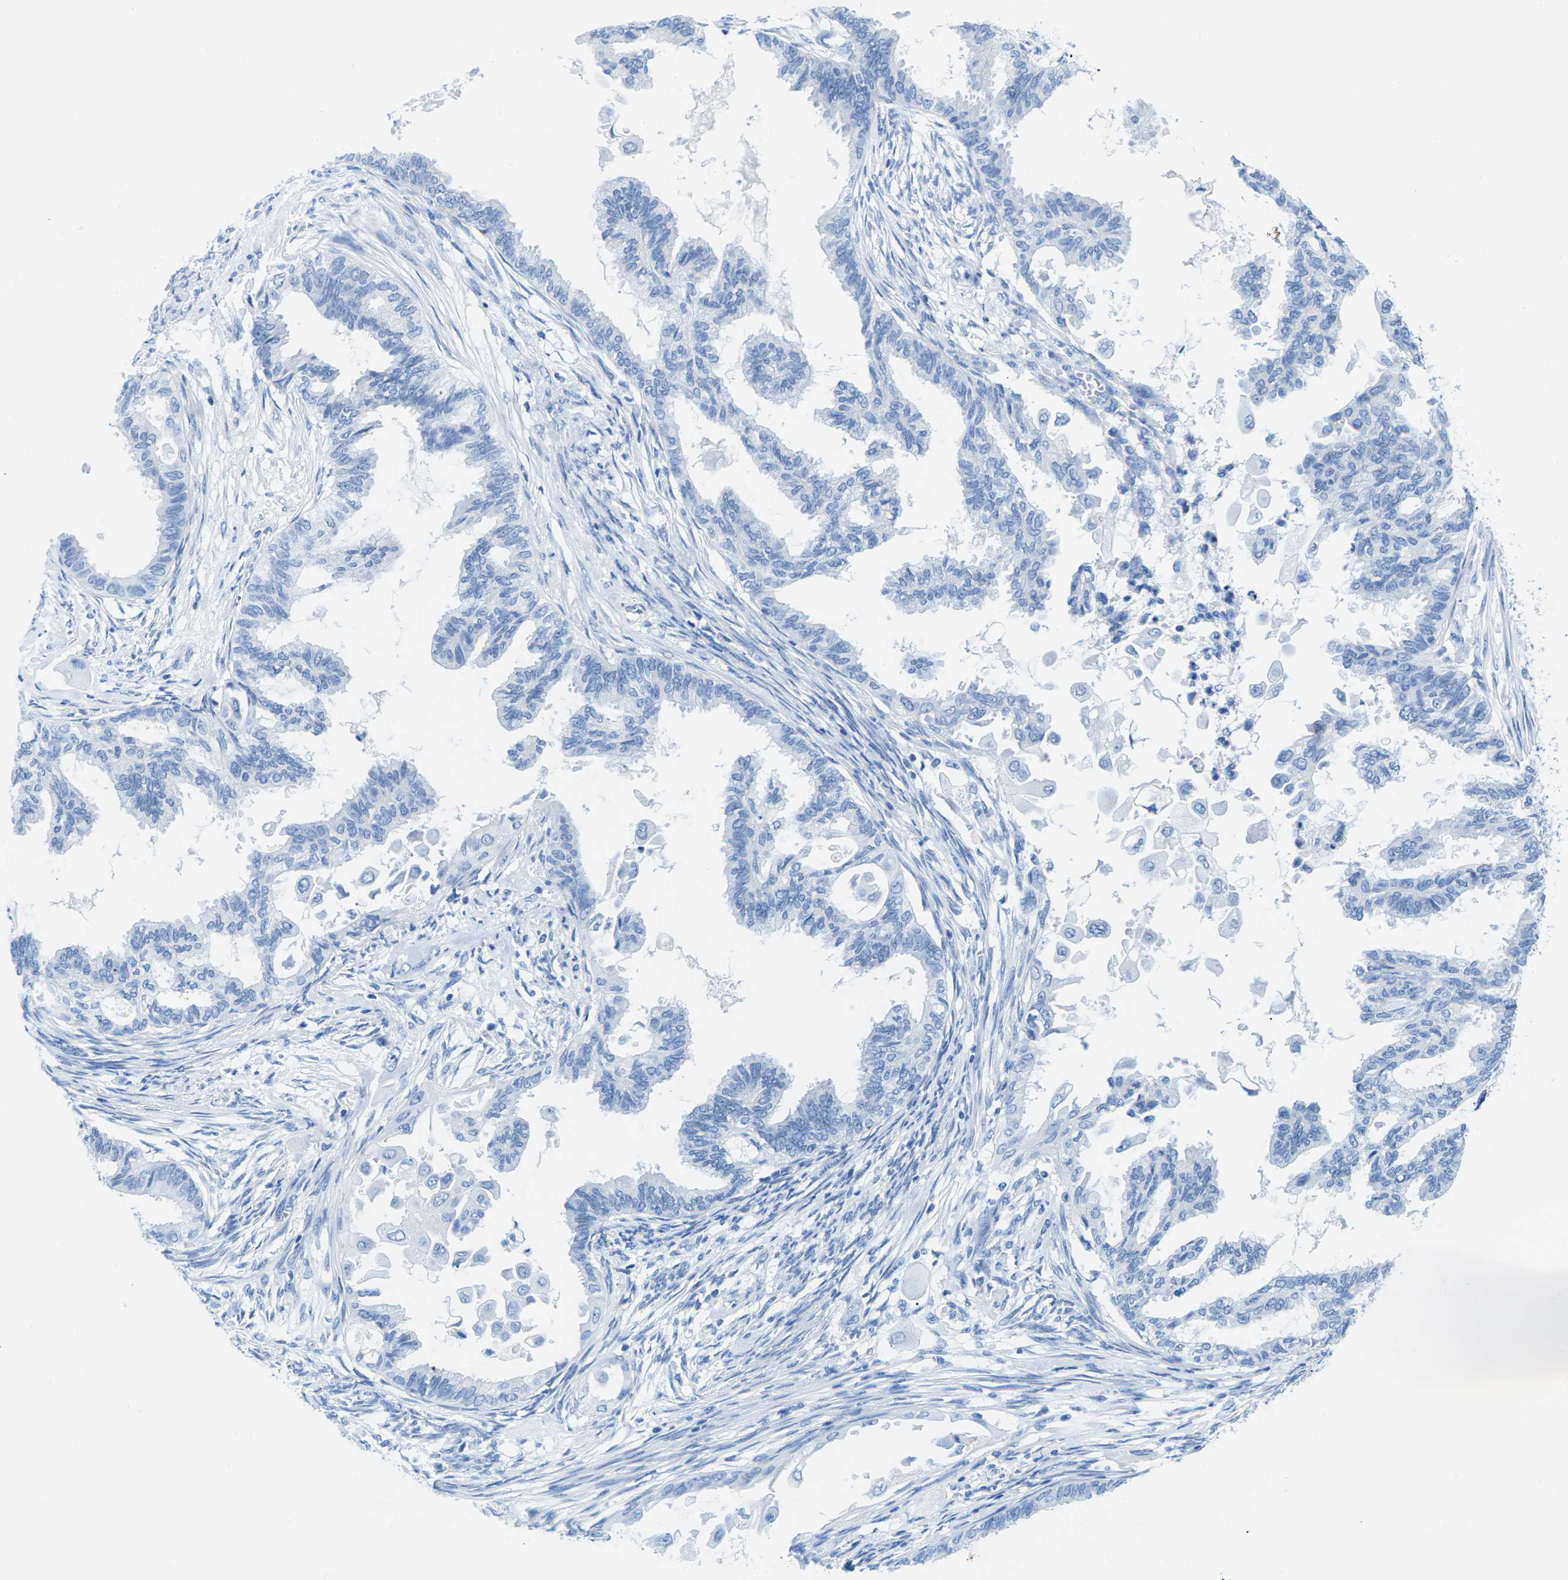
{"staining": {"intensity": "negative", "quantity": "none", "location": "none"}, "tissue": "cervical cancer", "cell_type": "Tumor cells", "image_type": "cancer", "snomed": [{"axis": "morphology", "description": "Normal tissue, NOS"}, {"axis": "morphology", "description": "Adenocarcinoma, NOS"}, {"axis": "topography", "description": "Cervix"}, {"axis": "topography", "description": "Endometrium"}], "caption": "This is a image of immunohistochemistry staining of cervical adenocarcinoma, which shows no staining in tumor cells.", "gene": "SLC12A1", "patient": {"sex": "female", "age": 86}}